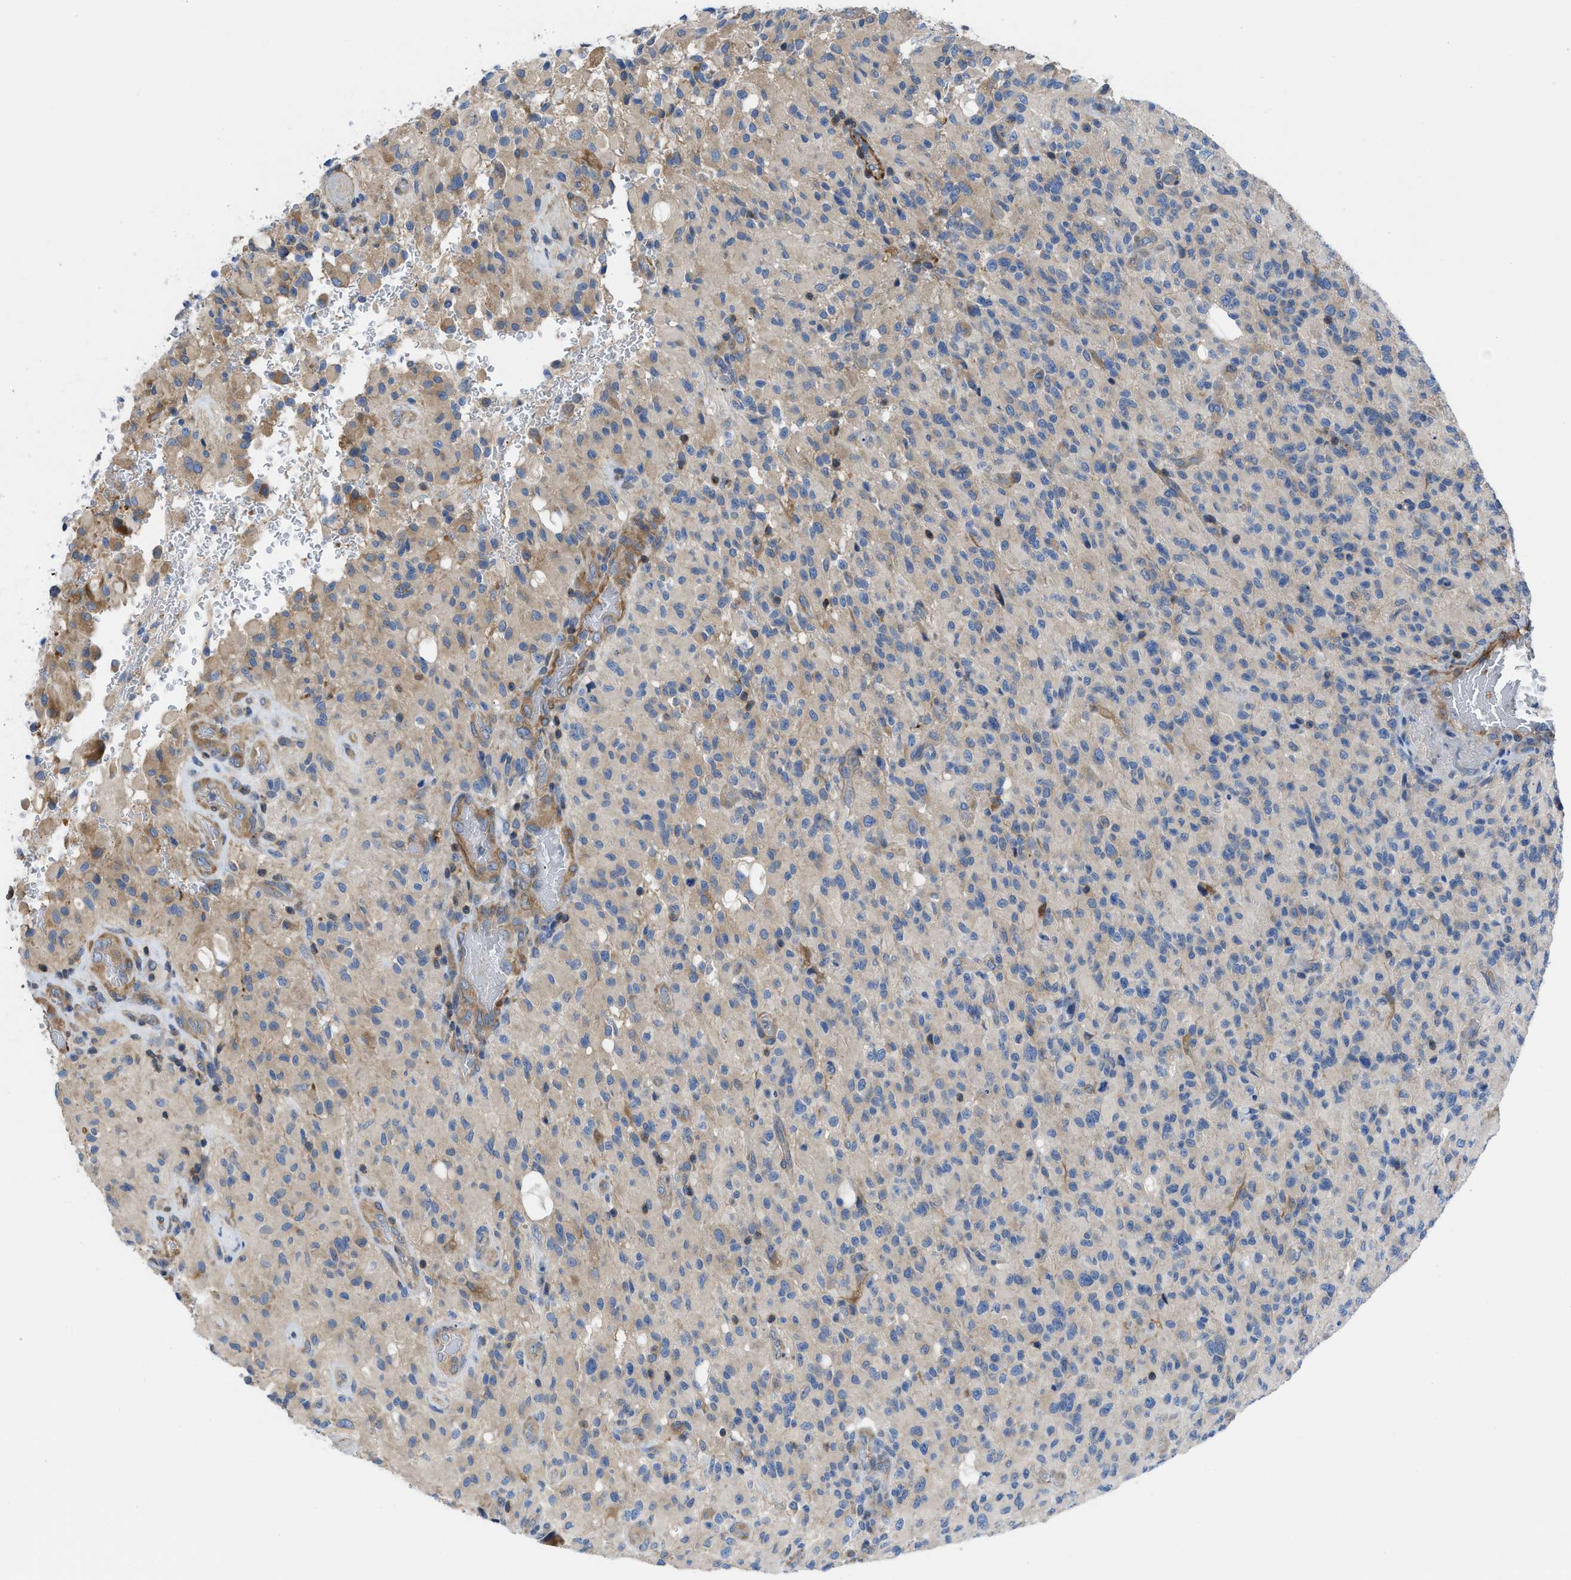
{"staining": {"intensity": "weak", "quantity": "25%-75%", "location": "cytoplasmic/membranous"}, "tissue": "glioma", "cell_type": "Tumor cells", "image_type": "cancer", "snomed": [{"axis": "morphology", "description": "Glioma, malignant, High grade"}, {"axis": "topography", "description": "Brain"}], "caption": "This is an image of immunohistochemistry staining of glioma, which shows weak expression in the cytoplasmic/membranous of tumor cells.", "gene": "CHKB", "patient": {"sex": "male", "age": 71}}